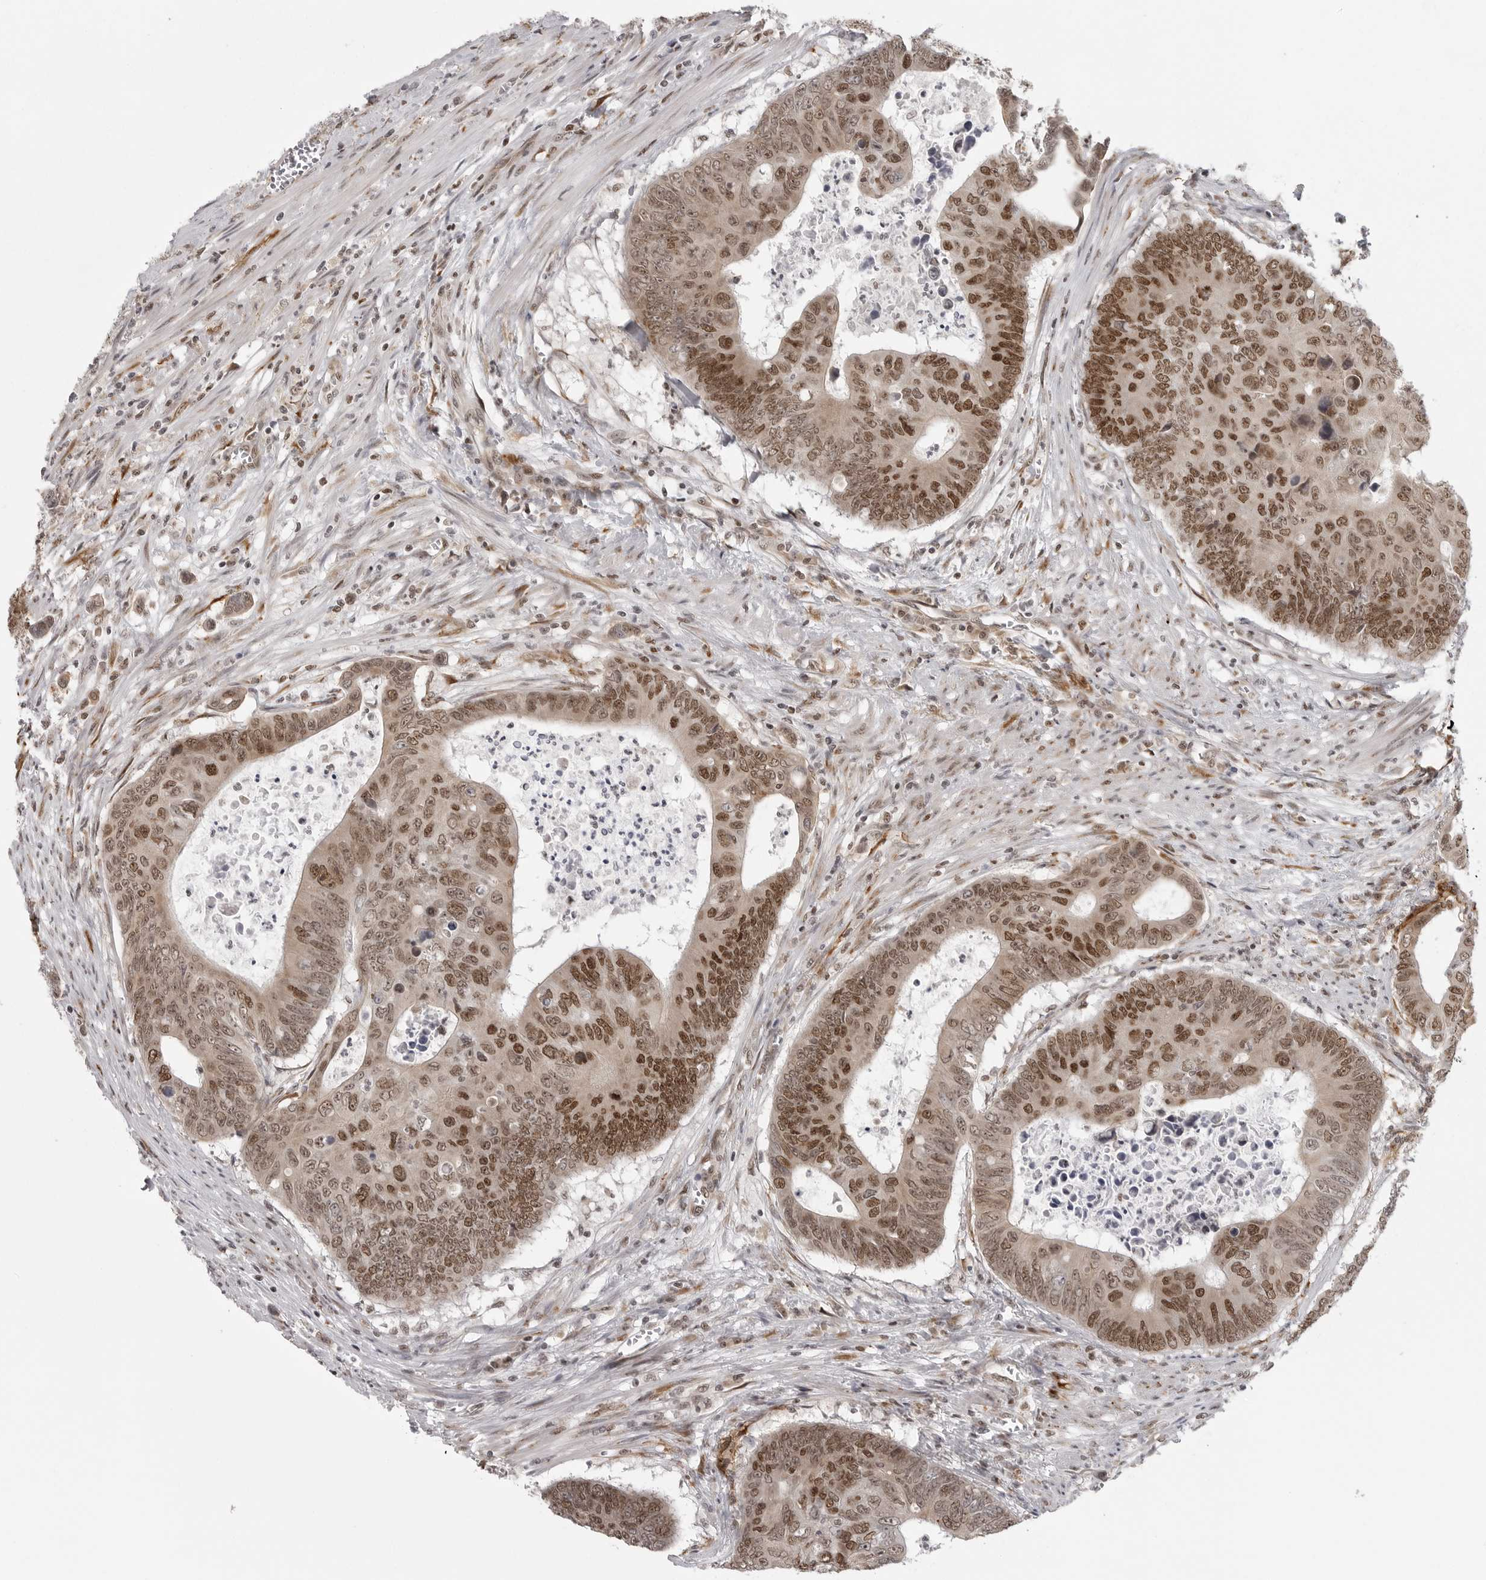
{"staining": {"intensity": "moderate", "quantity": ">75%", "location": "nuclear"}, "tissue": "colorectal cancer", "cell_type": "Tumor cells", "image_type": "cancer", "snomed": [{"axis": "morphology", "description": "Adenocarcinoma, NOS"}, {"axis": "topography", "description": "Colon"}], "caption": "Immunohistochemical staining of adenocarcinoma (colorectal) reveals medium levels of moderate nuclear staining in approximately >75% of tumor cells.", "gene": "PRDM10", "patient": {"sex": "male", "age": 87}}